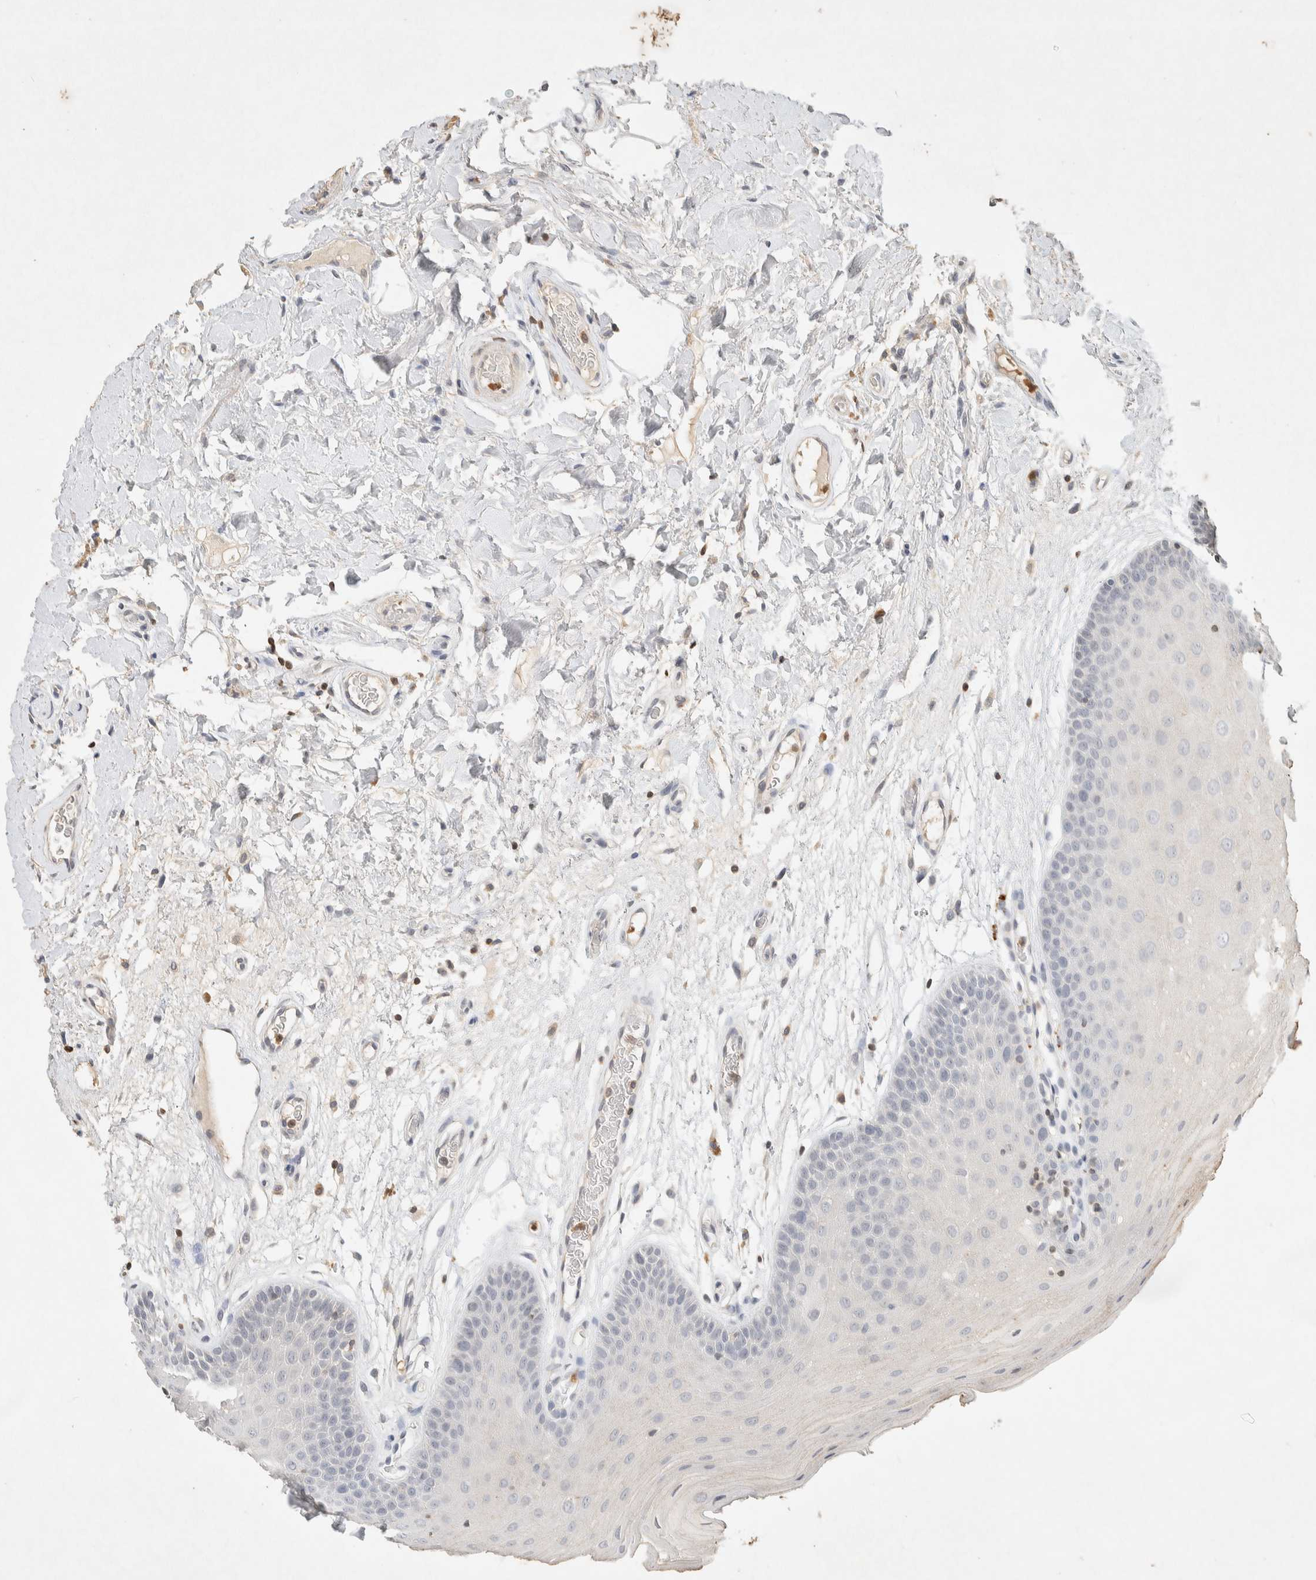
{"staining": {"intensity": "negative", "quantity": "none", "location": "none"}, "tissue": "oral mucosa", "cell_type": "Squamous epithelial cells", "image_type": "normal", "snomed": [{"axis": "morphology", "description": "Normal tissue, NOS"}, {"axis": "morphology", "description": "Squamous cell carcinoma, NOS"}, {"axis": "topography", "description": "Oral tissue"}, {"axis": "topography", "description": "Head-Neck"}], "caption": "Immunohistochemical staining of benign oral mucosa shows no significant expression in squamous epithelial cells. Brightfield microscopy of immunohistochemistry (IHC) stained with DAB (3,3'-diaminobenzidine) (brown) and hematoxylin (blue), captured at high magnification.", "gene": "RAC2", "patient": {"sex": "male", "age": 71}}